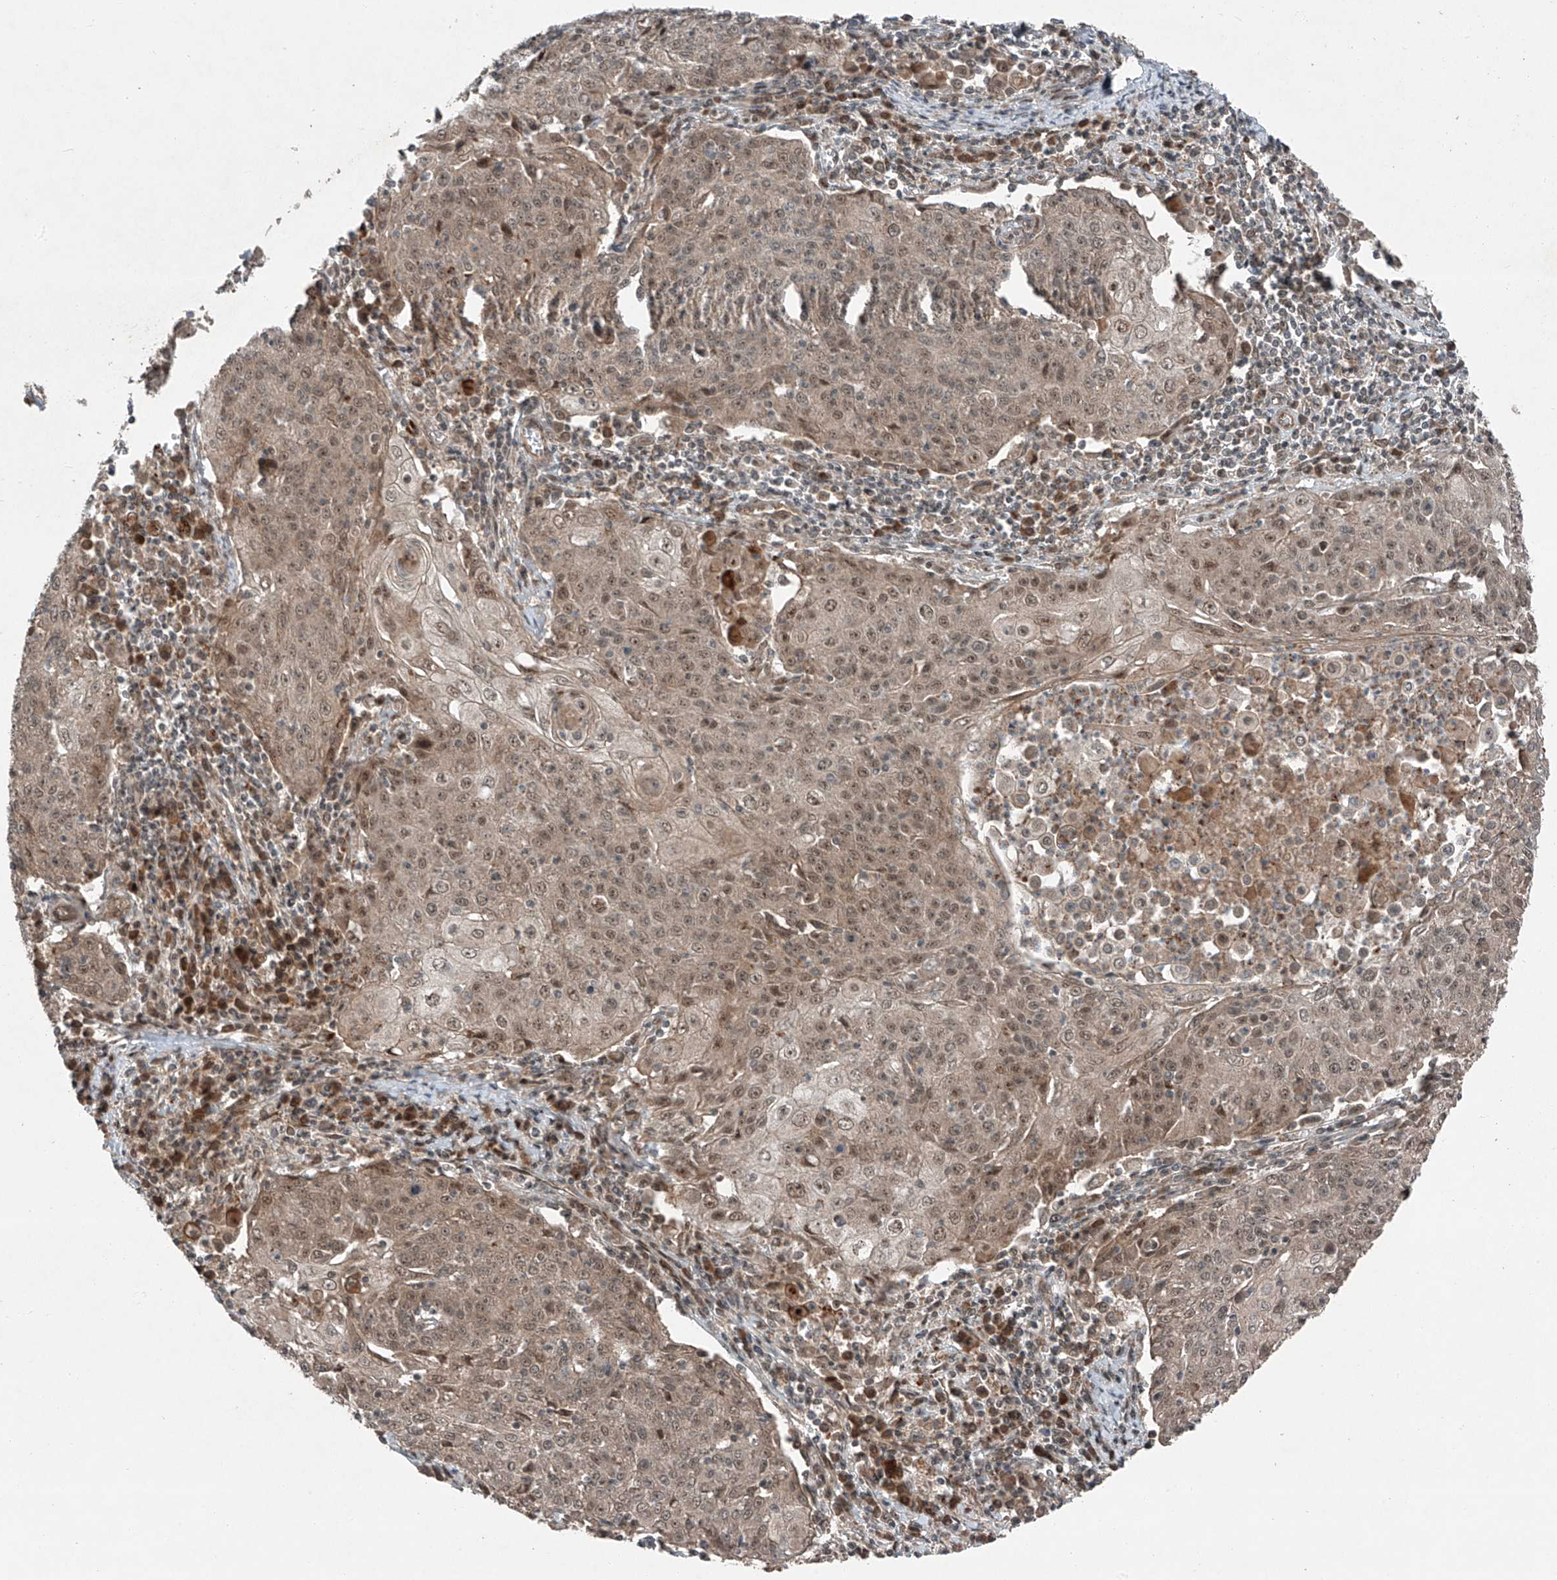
{"staining": {"intensity": "weak", "quantity": ">75%", "location": "cytoplasmic/membranous,nuclear"}, "tissue": "cervical cancer", "cell_type": "Tumor cells", "image_type": "cancer", "snomed": [{"axis": "morphology", "description": "Squamous cell carcinoma, NOS"}, {"axis": "topography", "description": "Cervix"}], "caption": "Tumor cells exhibit low levels of weak cytoplasmic/membranous and nuclear expression in about >75% of cells in human squamous cell carcinoma (cervical). The protein of interest is shown in brown color, while the nuclei are stained blue.", "gene": "ZNF620", "patient": {"sex": "female", "age": 48}}